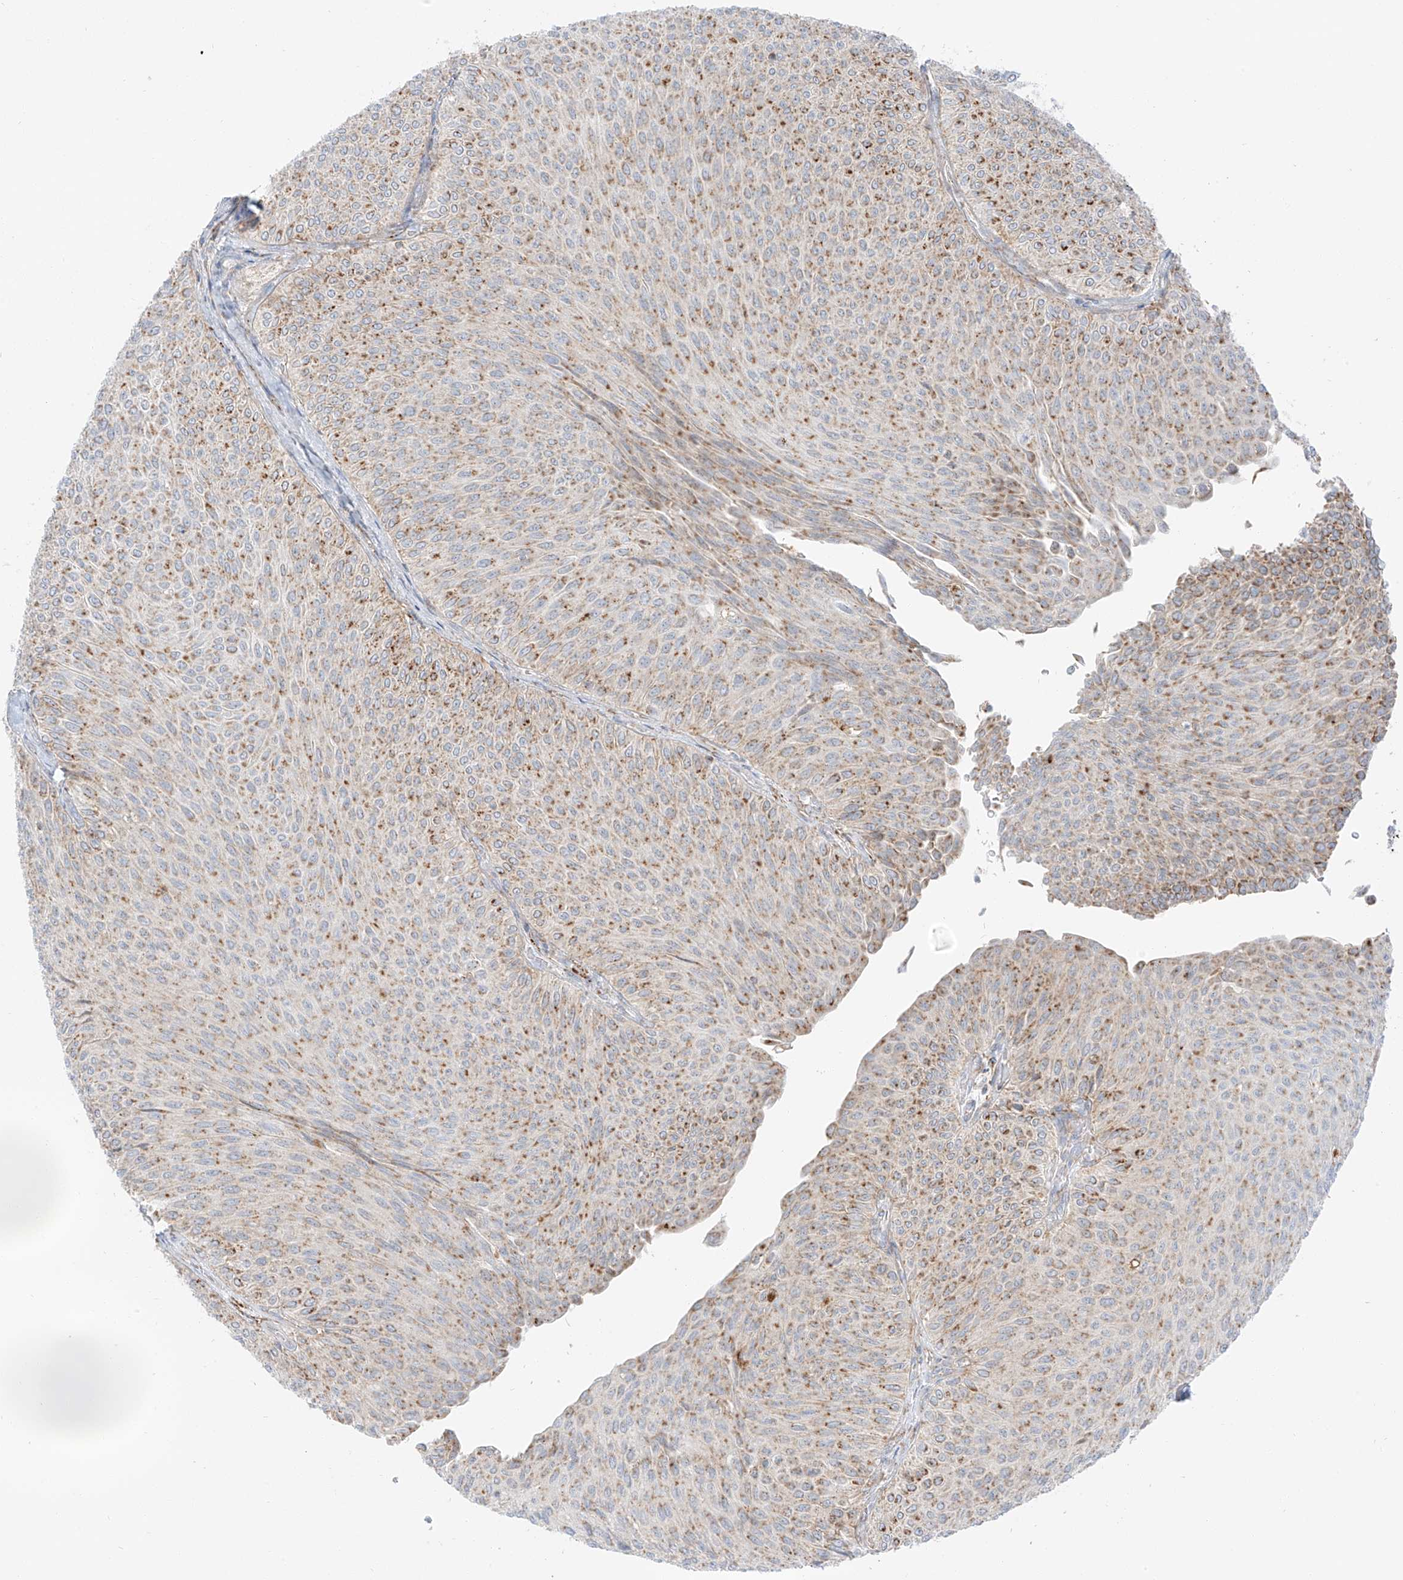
{"staining": {"intensity": "moderate", "quantity": ">75%", "location": "cytoplasmic/membranous"}, "tissue": "urothelial cancer", "cell_type": "Tumor cells", "image_type": "cancer", "snomed": [{"axis": "morphology", "description": "Urothelial carcinoma, Low grade"}, {"axis": "topography", "description": "Urinary bladder"}], "caption": "Immunohistochemistry micrograph of neoplastic tissue: human low-grade urothelial carcinoma stained using immunohistochemistry (IHC) displays medium levels of moderate protein expression localized specifically in the cytoplasmic/membranous of tumor cells, appearing as a cytoplasmic/membranous brown color.", "gene": "SLC35F6", "patient": {"sex": "male", "age": 78}}